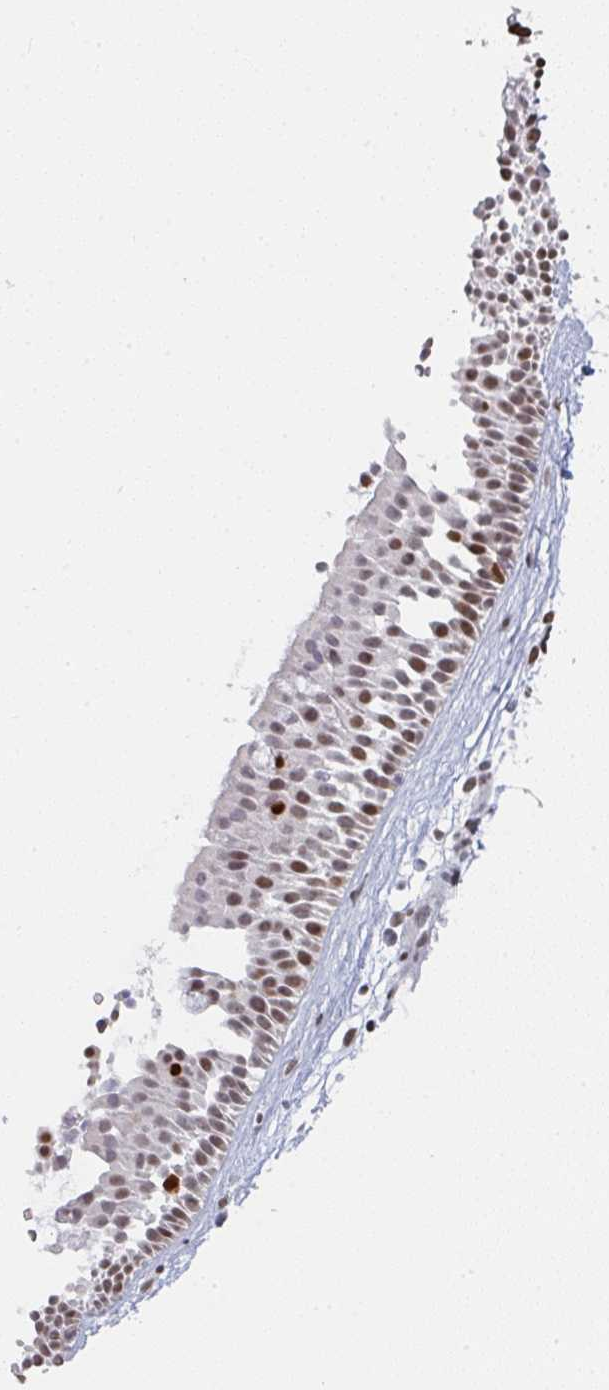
{"staining": {"intensity": "moderate", "quantity": ">75%", "location": "nuclear"}, "tissue": "nasopharynx", "cell_type": "Respiratory epithelial cells", "image_type": "normal", "snomed": [{"axis": "morphology", "description": "Normal tissue, NOS"}, {"axis": "topography", "description": "Nasopharynx"}], "caption": "Protein staining displays moderate nuclear staining in approximately >75% of respiratory epithelial cells in benign nasopharynx.", "gene": "POU2AF2", "patient": {"sex": "male", "age": 56}}